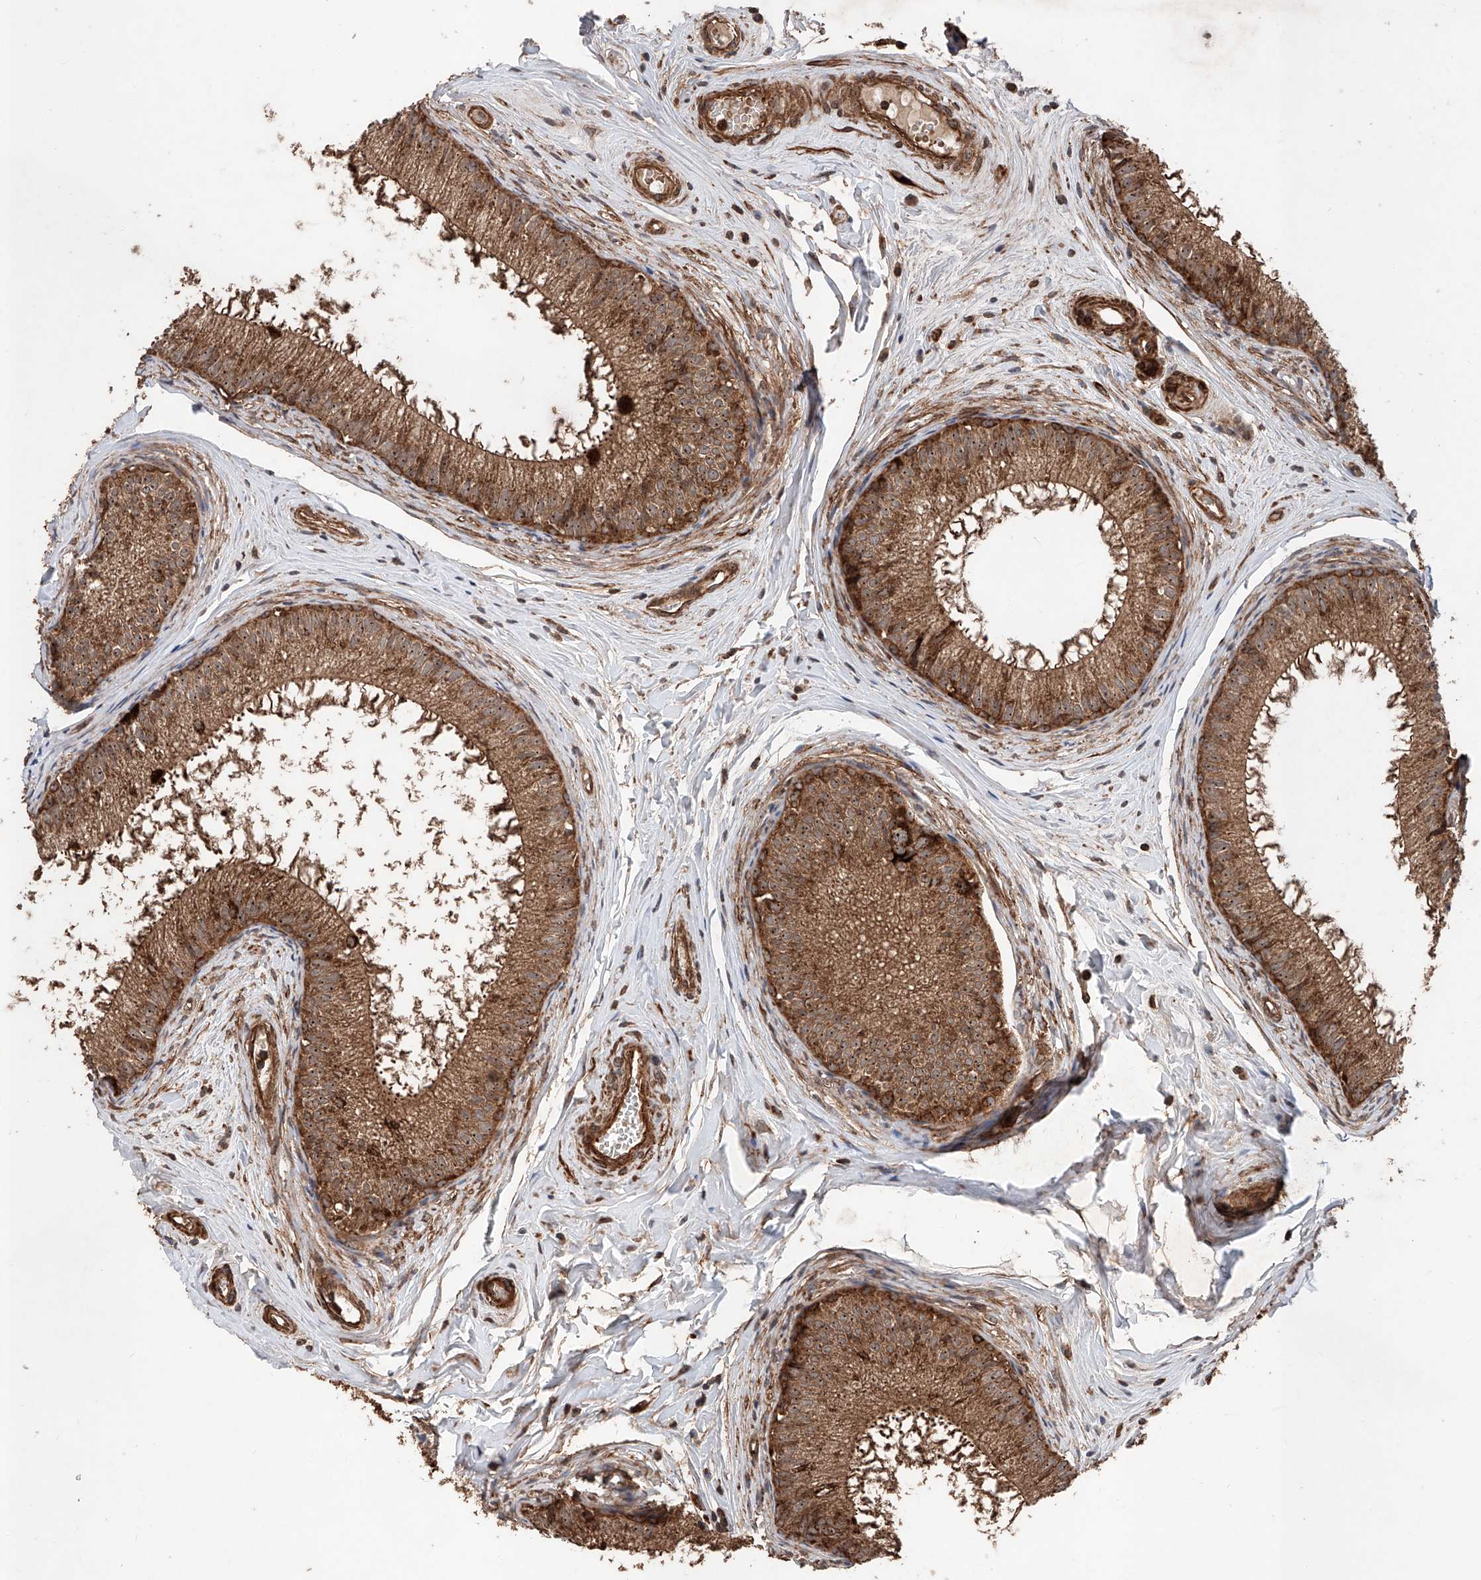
{"staining": {"intensity": "strong", "quantity": ">75%", "location": "cytoplasmic/membranous"}, "tissue": "epididymis", "cell_type": "Glandular cells", "image_type": "normal", "snomed": [{"axis": "morphology", "description": "Normal tissue, NOS"}, {"axis": "topography", "description": "Epididymis"}], "caption": "Human epididymis stained with a brown dye demonstrates strong cytoplasmic/membranous positive expression in approximately >75% of glandular cells.", "gene": "PISD", "patient": {"sex": "male", "age": 34}}